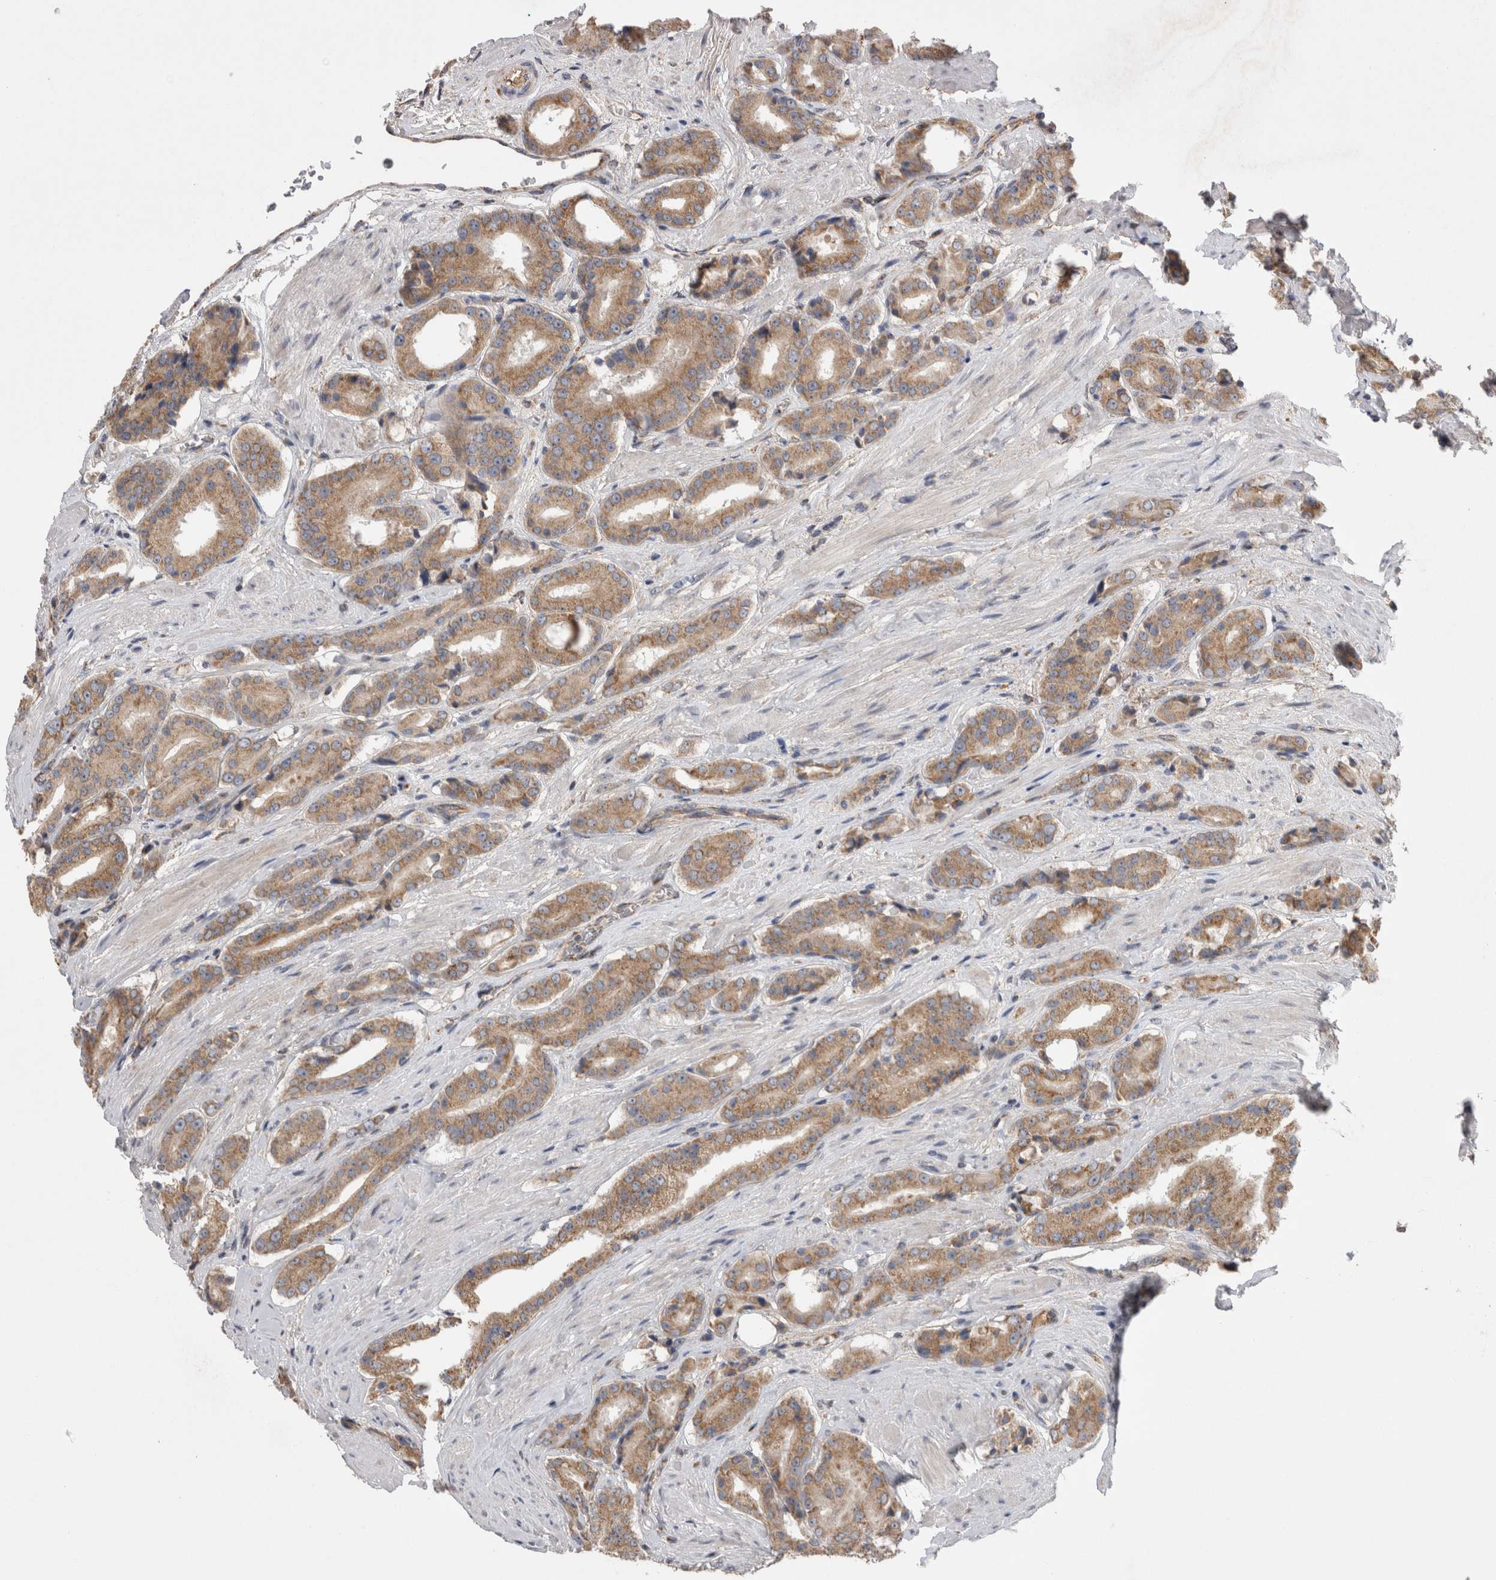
{"staining": {"intensity": "moderate", "quantity": ">75%", "location": "cytoplasmic/membranous"}, "tissue": "prostate cancer", "cell_type": "Tumor cells", "image_type": "cancer", "snomed": [{"axis": "morphology", "description": "Adenocarcinoma, High grade"}, {"axis": "topography", "description": "Prostate"}], "caption": "Prostate adenocarcinoma (high-grade) stained with a brown dye reveals moderate cytoplasmic/membranous positive expression in approximately >75% of tumor cells.", "gene": "DARS2", "patient": {"sex": "male", "age": 71}}